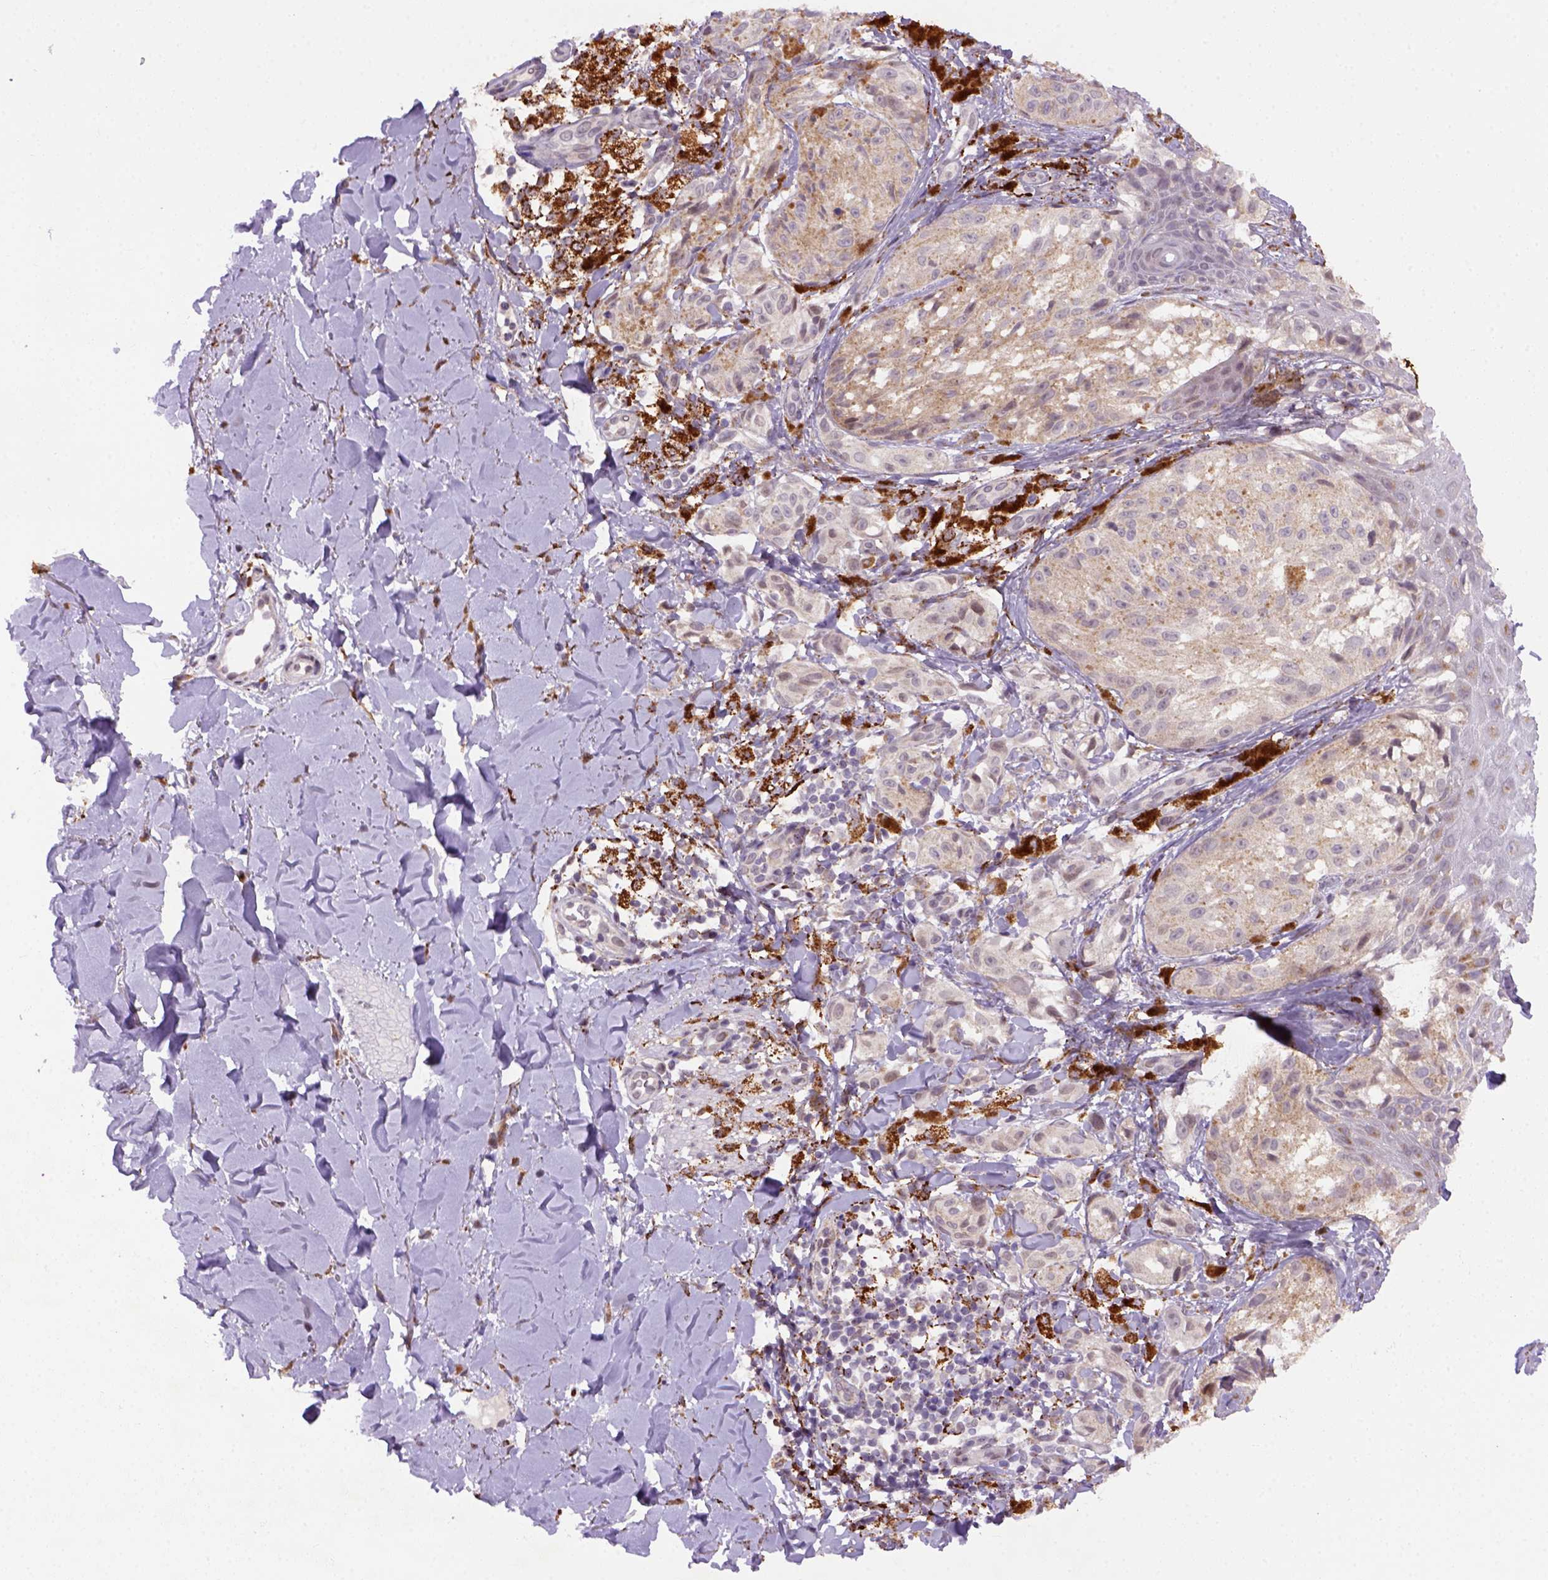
{"staining": {"intensity": "moderate", "quantity": "25%-75%", "location": "cytoplasmic/membranous"}, "tissue": "melanoma", "cell_type": "Tumor cells", "image_type": "cancer", "snomed": [{"axis": "morphology", "description": "Malignant melanoma, NOS"}, {"axis": "topography", "description": "Skin"}], "caption": "Immunohistochemistry (IHC) histopathology image of neoplastic tissue: malignant melanoma stained using IHC shows medium levels of moderate protein expression localized specifically in the cytoplasmic/membranous of tumor cells, appearing as a cytoplasmic/membranous brown color.", "gene": "FZD7", "patient": {"sex": "male", "age": 36}}